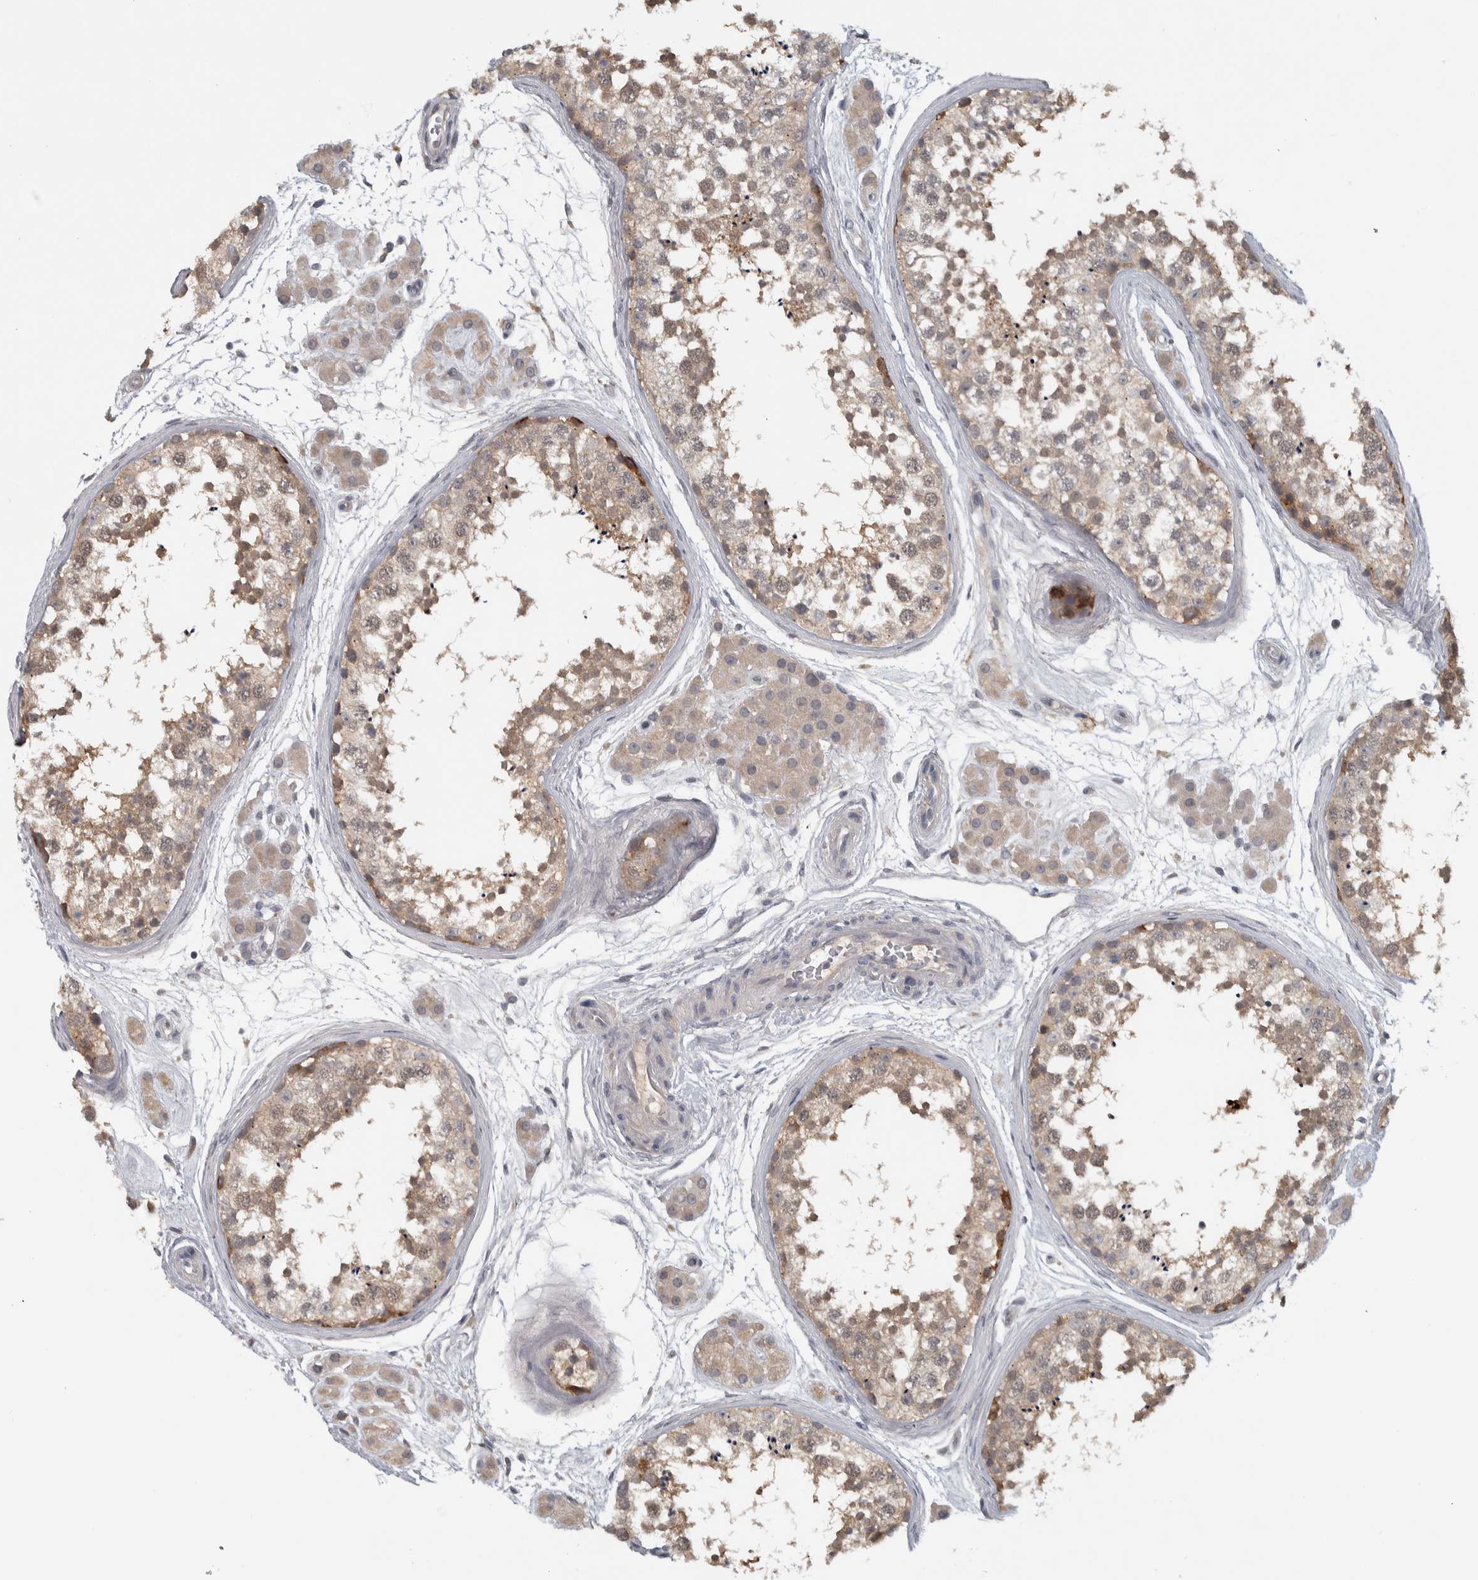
{"staining": {"intensity": "weak", "quantity": "25%-75%", "location": "cytoplasmic/membranous"}, "tissue": "testis", "cell_type": "Cells in seminiferous ducts", "image_type": "normal", "snomed": [{"axis": "morphology", "description": "Normal tissue, NOS"}, {"axis": "topography", "description": "Testis"}], "caption": "IHC of benign human testis reveals low levels of weak cytoplasmic/membranous positivity in approximately 25%-75% of cells in seminiferous ducts. Immunohistochemistry (ihc) stains the protein in brown and the nuclei are stained blue.", "gene": "ADPRM", "patient": {"sex": "male", "age": 56}}